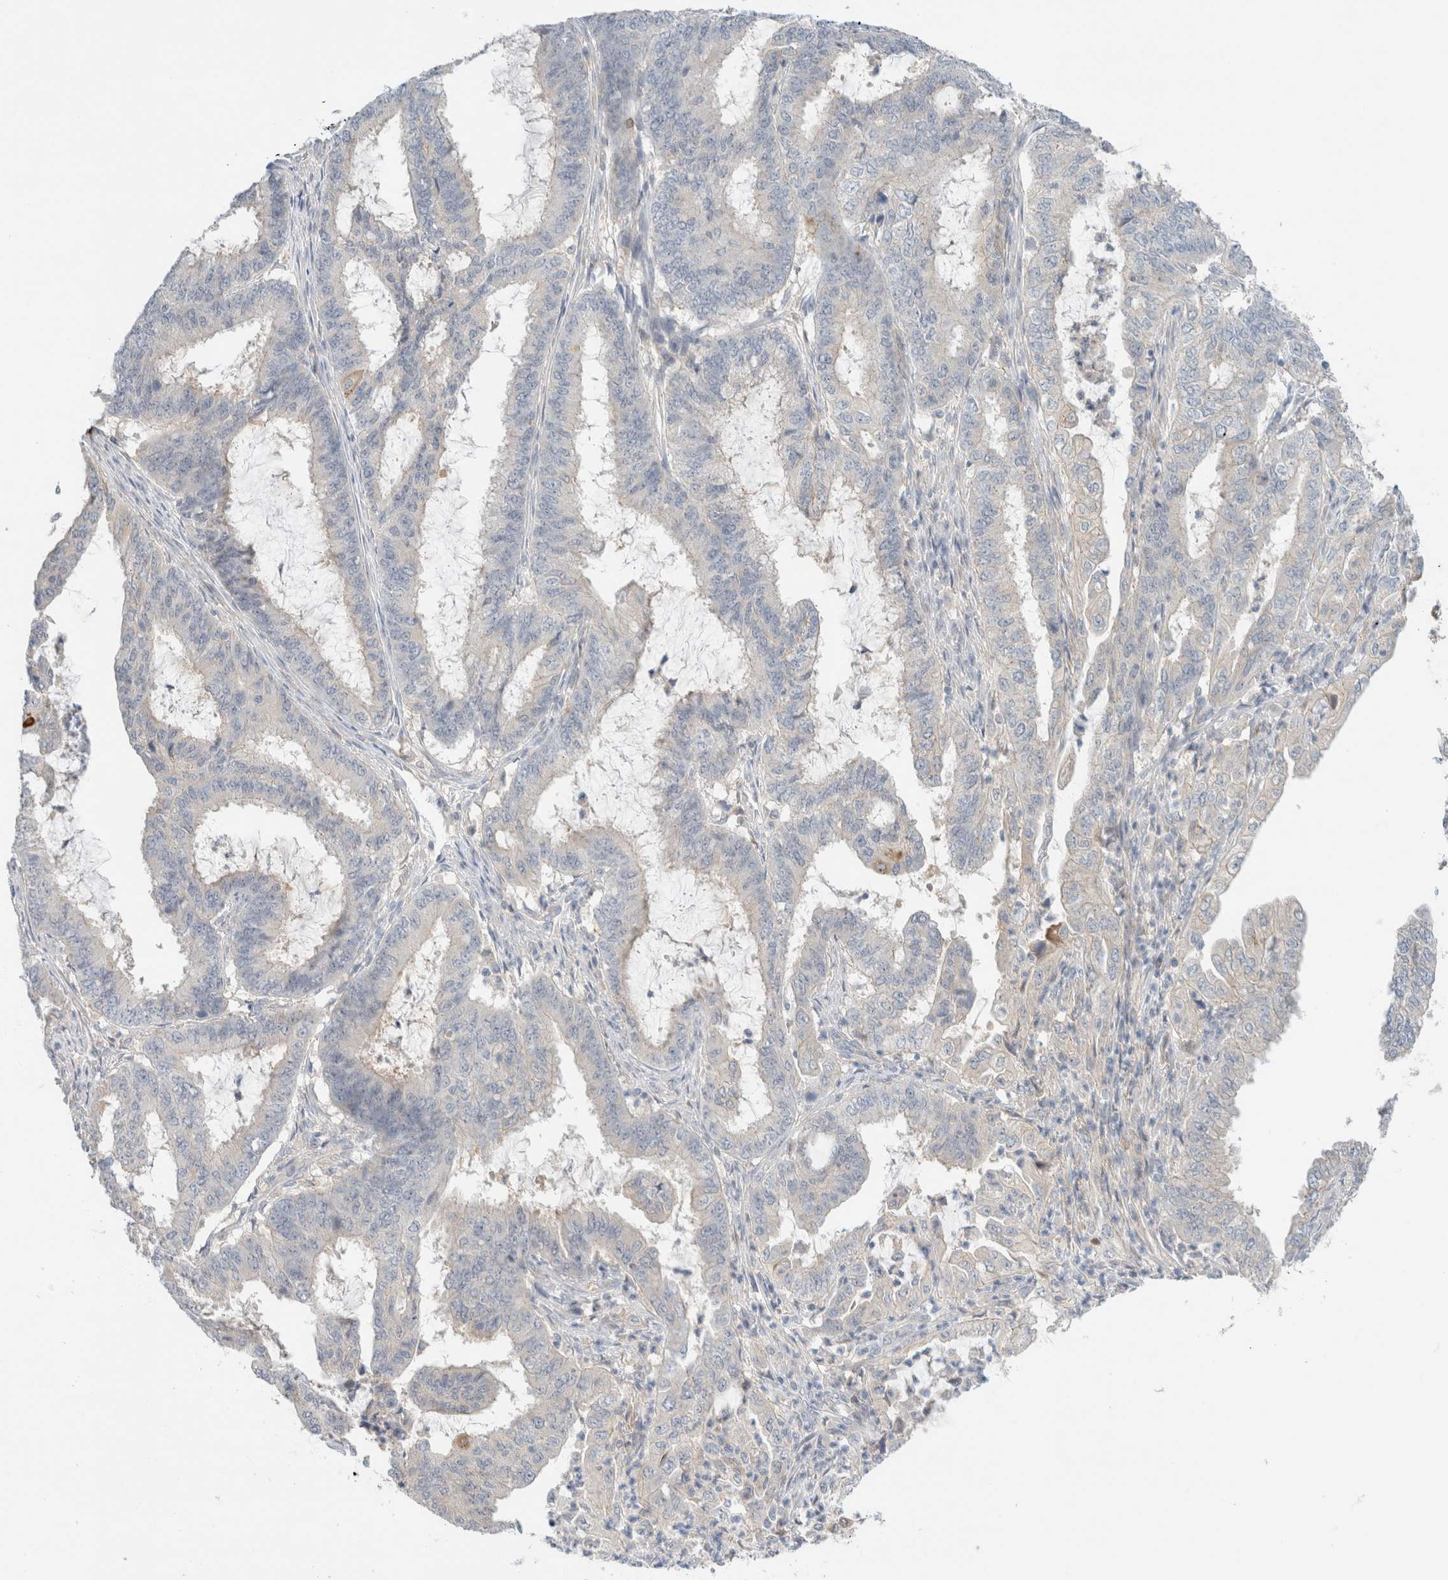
{"staining": {"intensity": "negative", "quantity": "none", "location": "none"}, "tissue": "endometrial cancer", "cell_type": "Tumor cells", "image_type": "cancer", "snomed": [{"axis": "morphology", "description": "Adenocarcinoma, NOS"}, {"axis": "topography", "description": "Endometrium"}], "caption": "This is an immunohistochemistry histopathology image of endometrial cancer (adenocarcinoma). There is no expression in tumor cells.", "gene": "SDR16C5", "patient": {"sex": "female", "age": 51}}